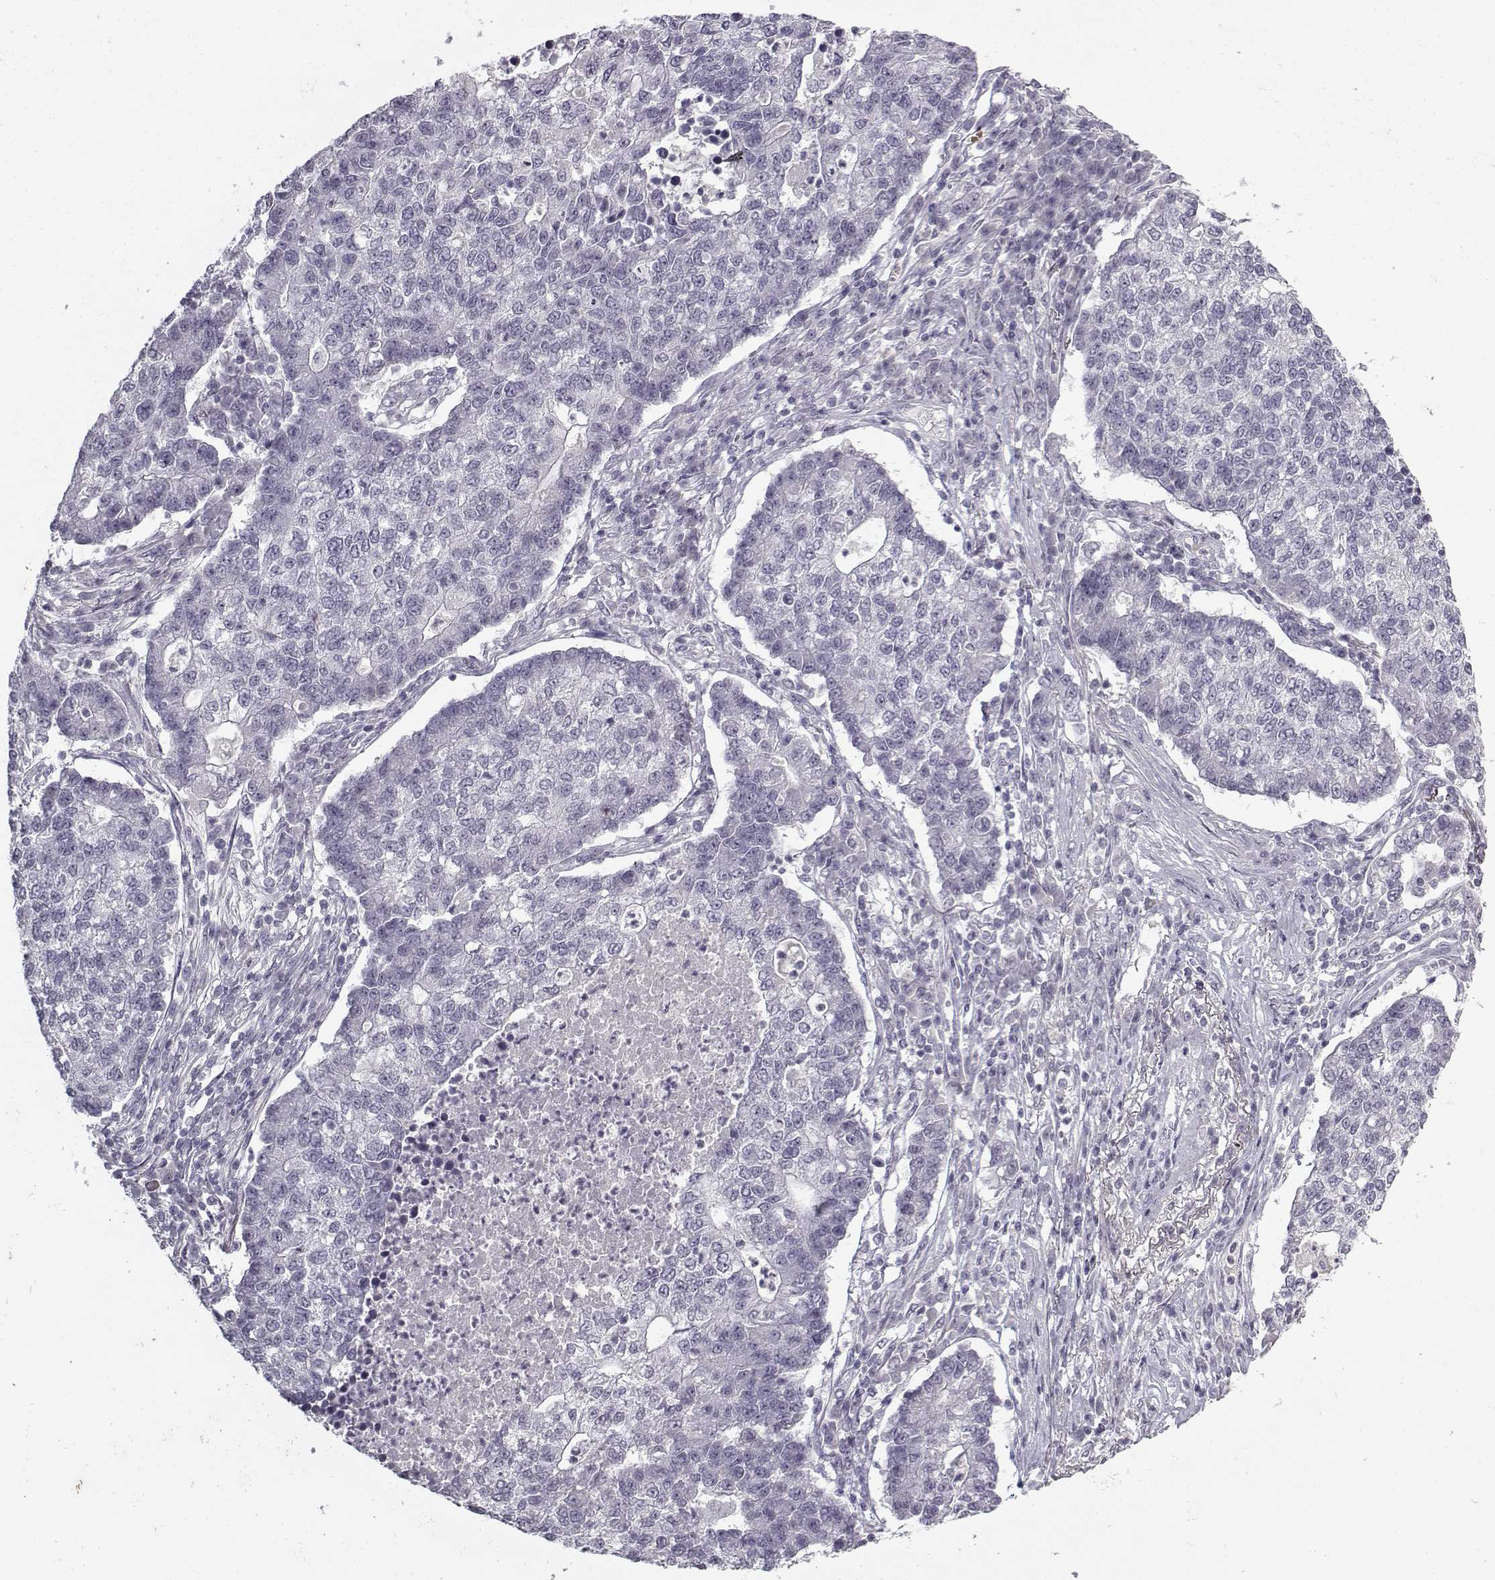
{"staining": {"intensity": "negative", "quantity": "none", "location": "none"}, "tissue": "lung cancer", "cell_type": "Tumor cells", "image_type": "cancer", "snomed": [{"axis": "morphology", "description": "Adenocarcinoma, NOS"}, {"axis": "topography", "description": "Lung"}], "caption": "Immunohistochemistry (IHC) photomicrograph of neoplastic tissue: human lung adenocarcinoma stained with DAB (3,3'-diaminobenzidine) exhibits no significant protein positivity in tumor cells. (DAB (3,3'-diaminobenzidine) immunohistochemistry (IHC) with hematoxylin counter stain).", "gene": "SNCA", "patient": {"sex": "male", "age": 57}}